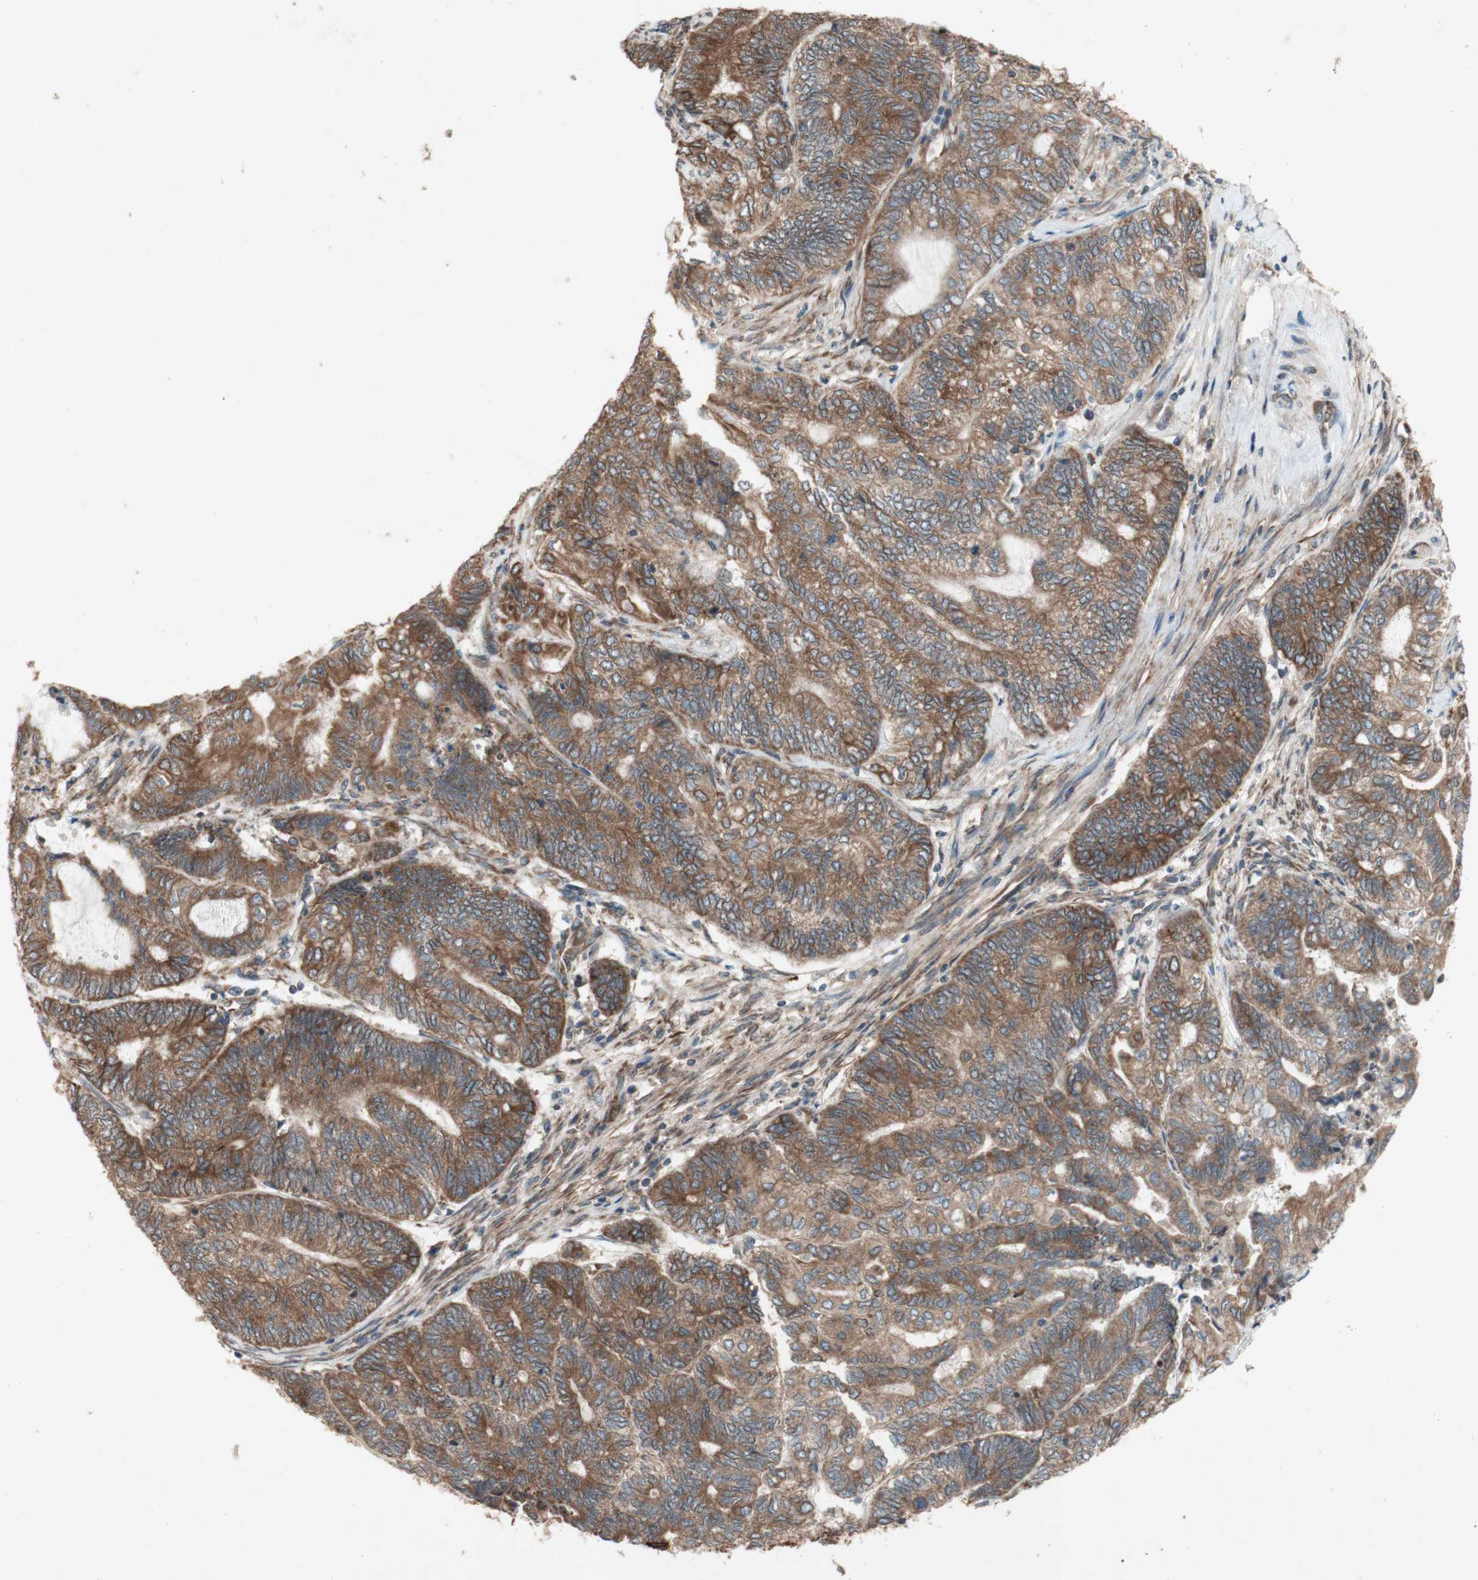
{"staining": {"intensity": "moderate", "quantity": ">75%", "location": "cytoplasmic/membranous"}, "tissue": "endometrial cancer", "cell_type": "Tumor cells", "image_type": "cancer", "snomed": [{"axis": "morphology", "description": "Adenocarcinoma, NOS"}, {"axis": "topography", "description": "Uterus"}, {"axis": "topography", "description": "Endometrium"}], "caption": "High-magnification brightfield microscopy of adenocarcinoma (endometrial) stained with DAB (brown) and counterstained with hematoxylin (blue). tumor cells exhibit moderate cytoplasmic/membranous positivity is seen in about>75% of cells.", "gene": "SOCS2", "patient": {"sex": "female", "age": 70}}